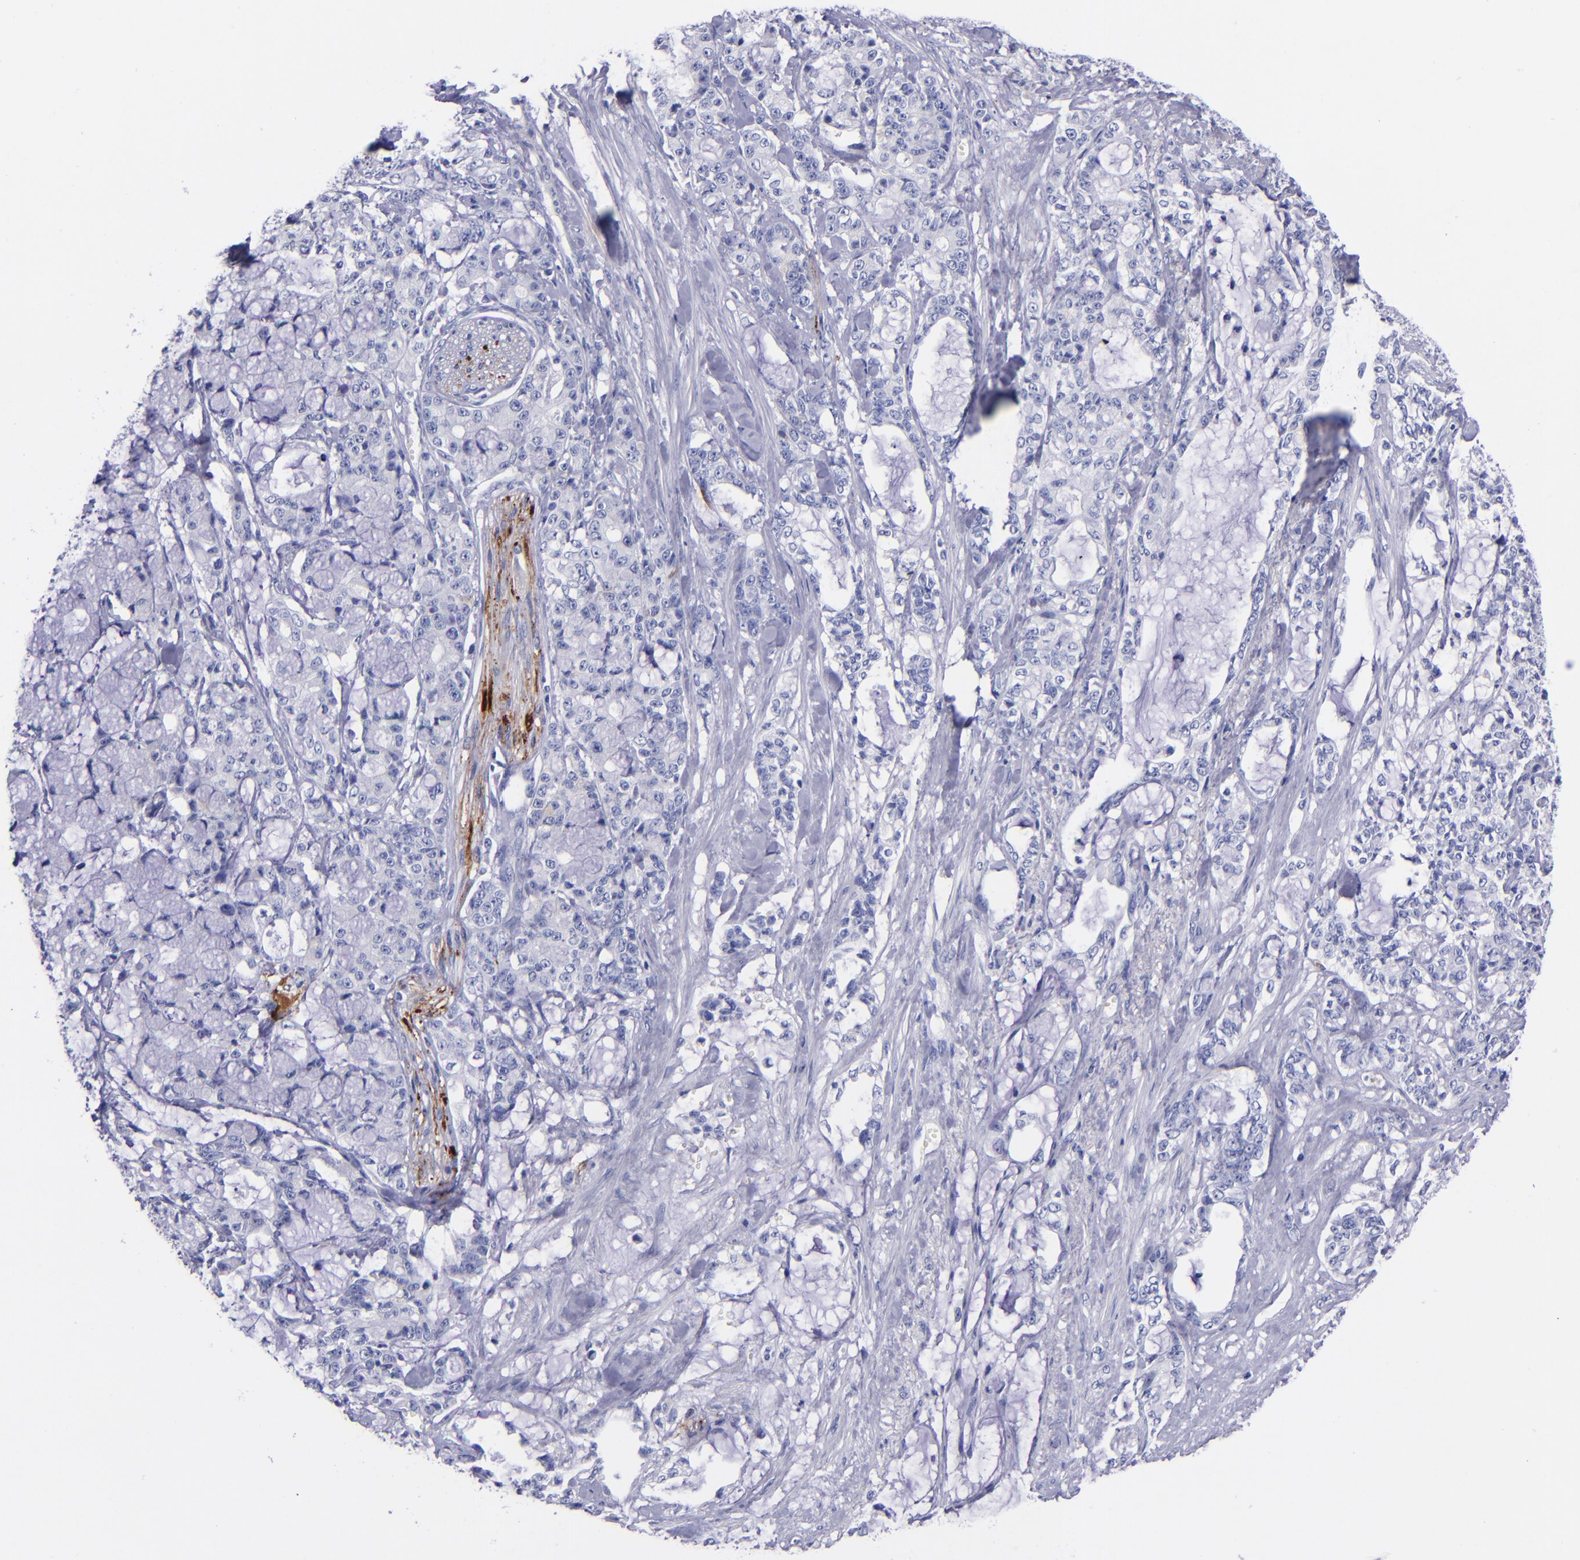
{"staining": {"intensity": "negative", "quantity": "none", "location": "none"}, "tissue": "pancreatic cancer", "cell_type": "Tumor cells", "image_type": "cancer", "snomed": [{"axis": "morphology", "description": "Adenocarcinoma, NOS"}, {"axis": "topography", "description": "Pancreas"}], "caption": "An immunohistochemistry (IHC) histopathology image of pancreatic cancer (adenocarcinoma) is shown. There is no staining in tumor cells of pancreatic cancer (adenocarcinoma).", "gene": "SV2A", "patient": {"sex": "female", "age": 73}}